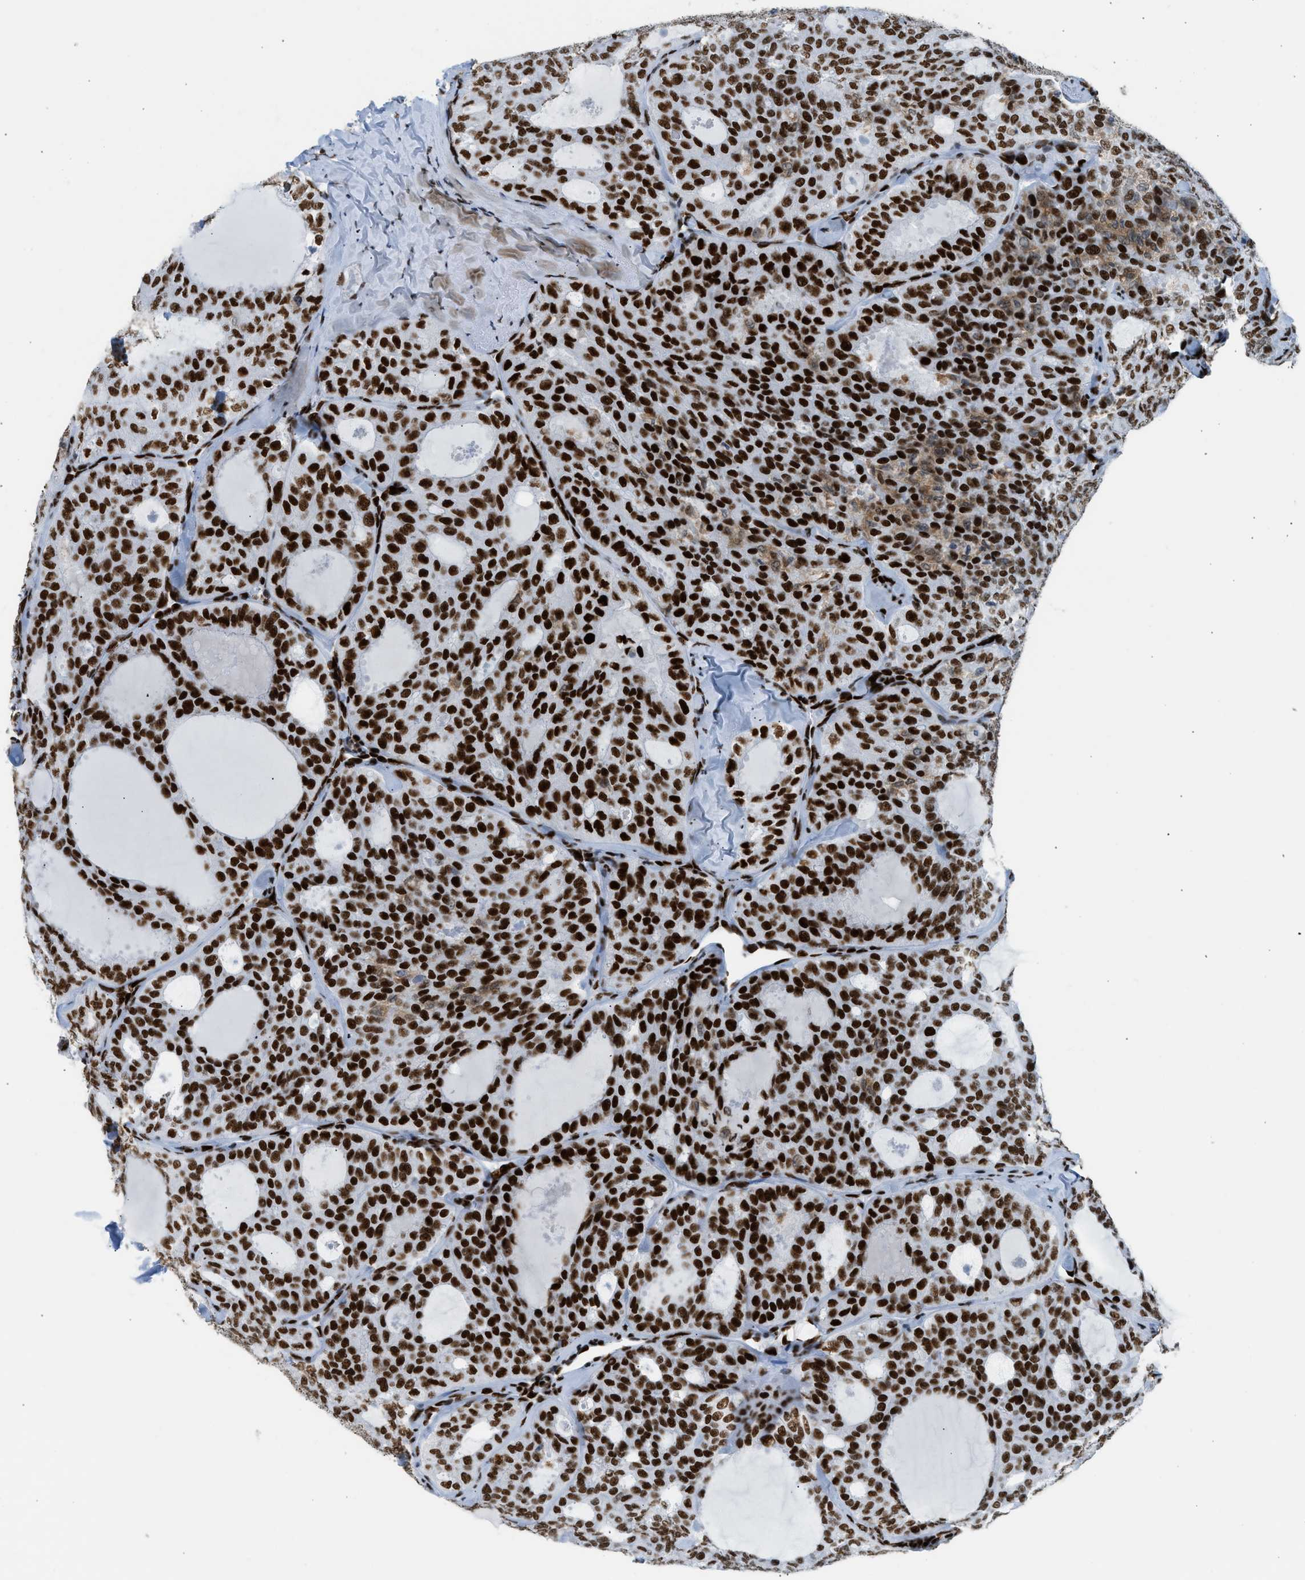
{"staining": {"intensity": "strong", "quantity": ">75%", "location": "cytoplasmic/membranous,nuclear"}, "tissue": "thyroid cancer", "cell_type": "Tumor cells", "image_type": "cancer", "snomed": [{"axis": "morphology", "description": "Follicular adenoma carcinoma, NOS"}, {"axis": "topography", "description": "Thyroid gland"}], "caption": "Tumor cells show high levels of strong cytoplasmic/membranous and nuclear staining in about >75% of cells in human thyroid cancer (follicular adenoma carcinoma).", "gene": "PIF1", "patient": {"sex": "male", "age": 75}}